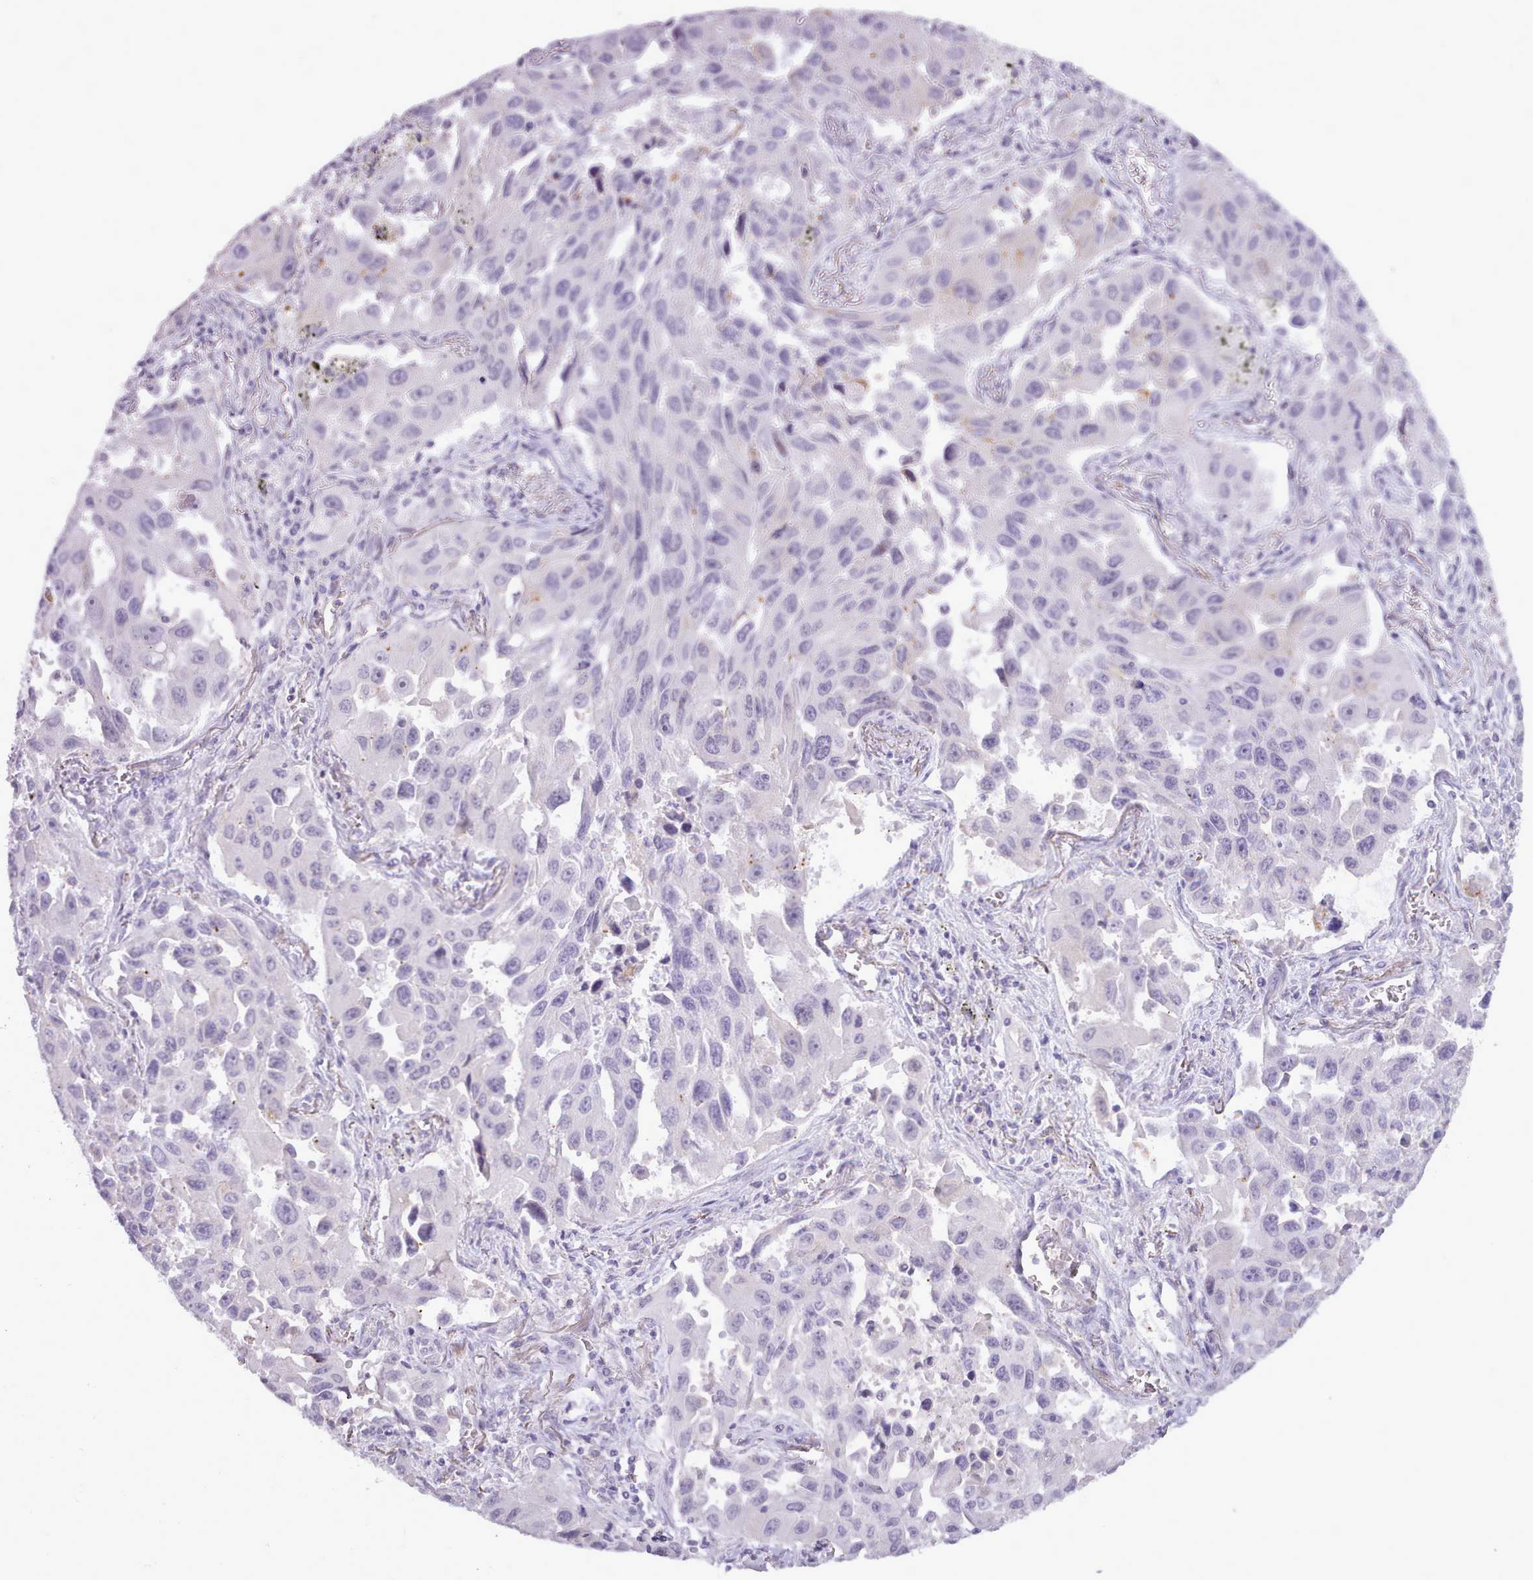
{"staining": {"intensity": "negative", "quantity": "none", "location": "none"}, "tissue": "lung cancer", "cell_type": "Tumor cells", "image_type": "cancer", "snomed": [{"axis": "morphology", "description": "Adenocarcinoma, NOS"}, {"axis": "topography", "description": "Lung"}], "caption": "Immunohistochemical staining of lung cancer reveals no significant positivity in tumor cells.", "gene": "BDKRB2", "patient": {"sex": "male", "age": 66}}